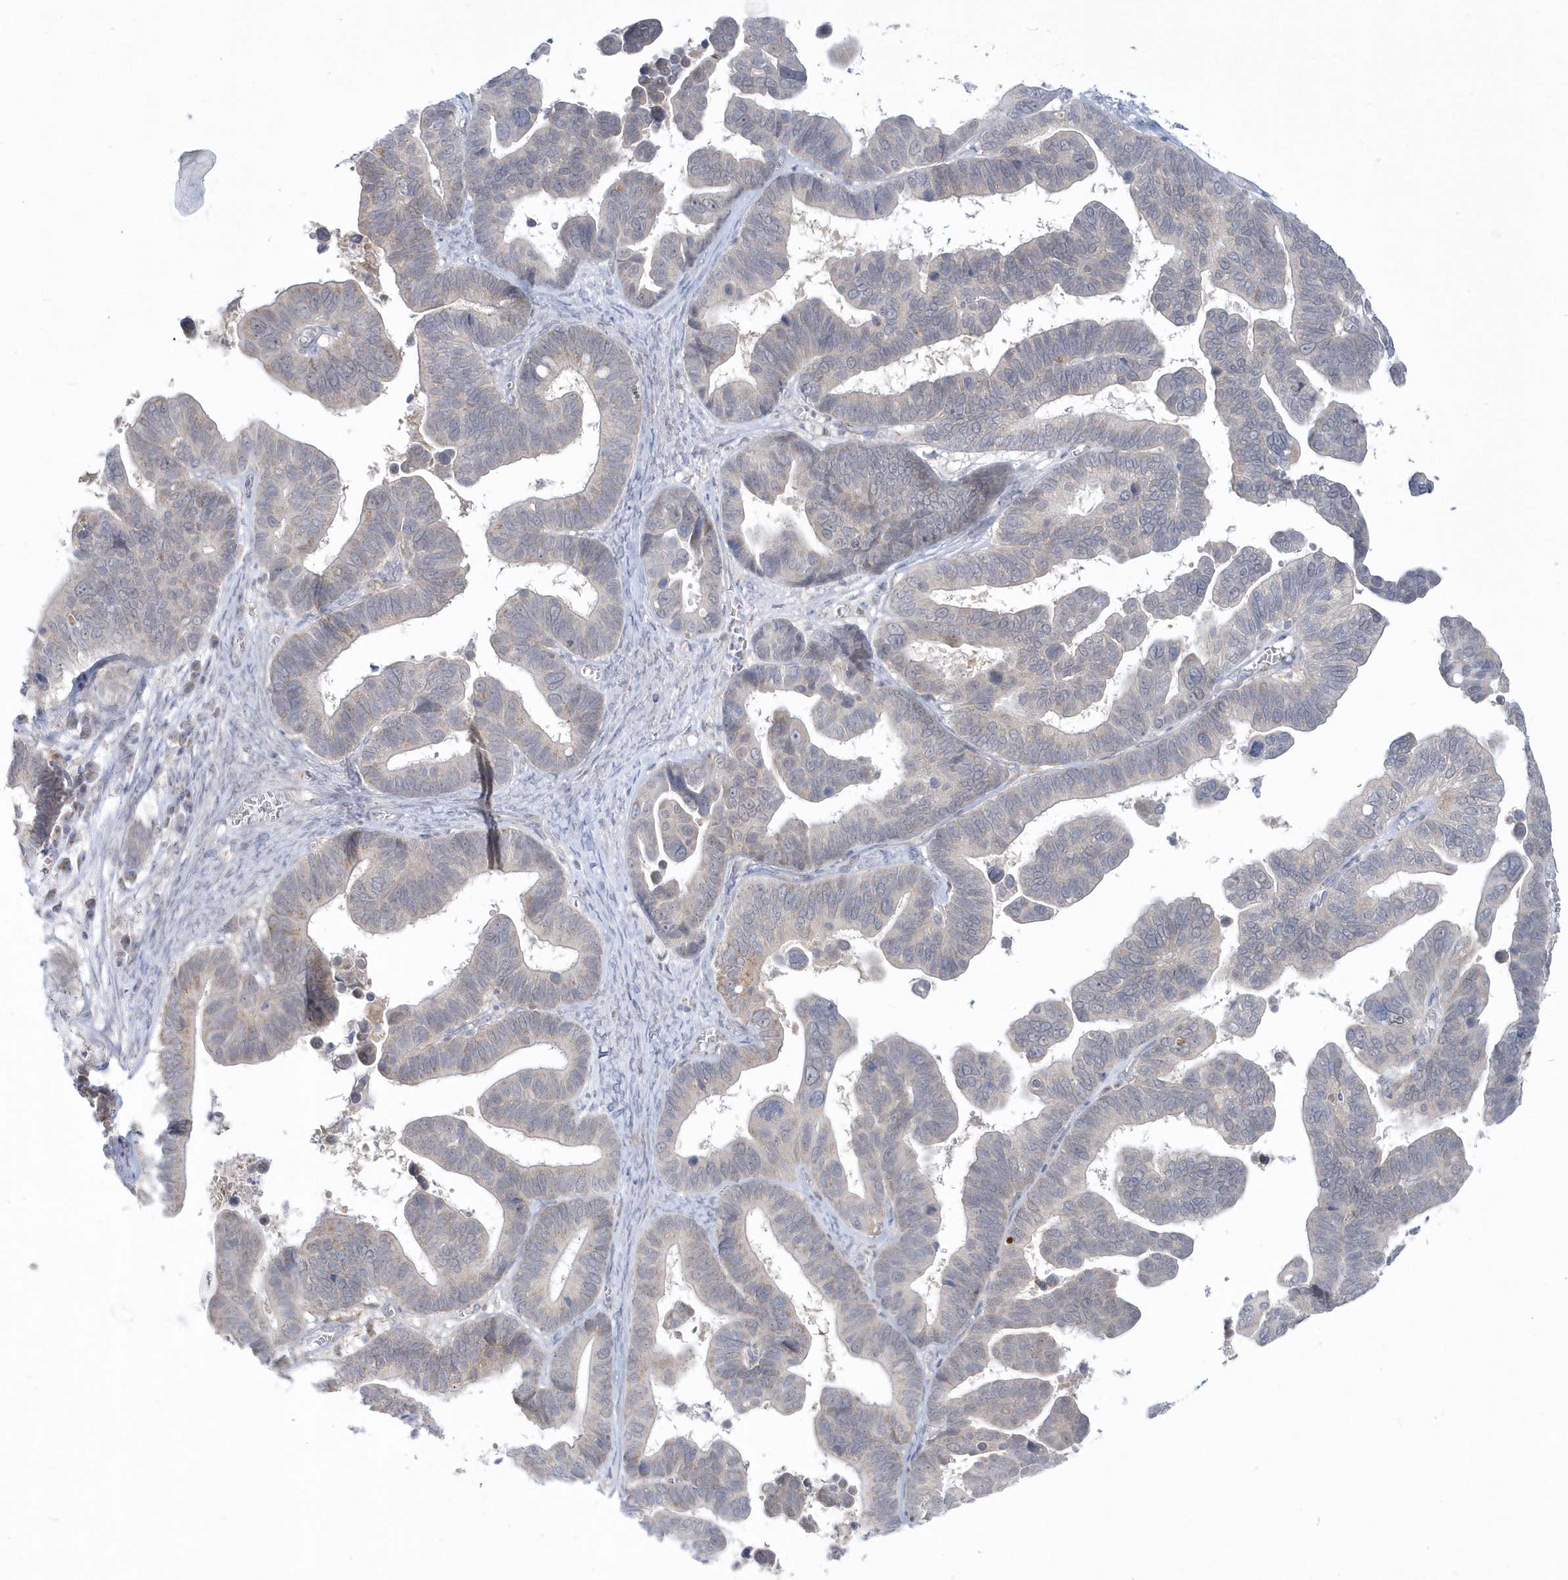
{"staining": {"intensity": "negative", "quantity": "none", "location": "none"}, "tissue": "ovarian cancer", "cell_type": "Tumor cells", "image_type": "cancer", "snomed": [{"axis": "morphology", "description": "Cystadenocarcinoma, serous, NOS"}, {"axis": "topography", "description": "Ovary"}], "caption": "Immunohistochemistry (IHC) histopathology image of human ovarian cancer (serous cystadenocarcinoma) stained for a protein (brown), which demonstrates no expression in tumor cells.", "gene": "PCBD1", "patient": {"sex": "female", "age": 56}}